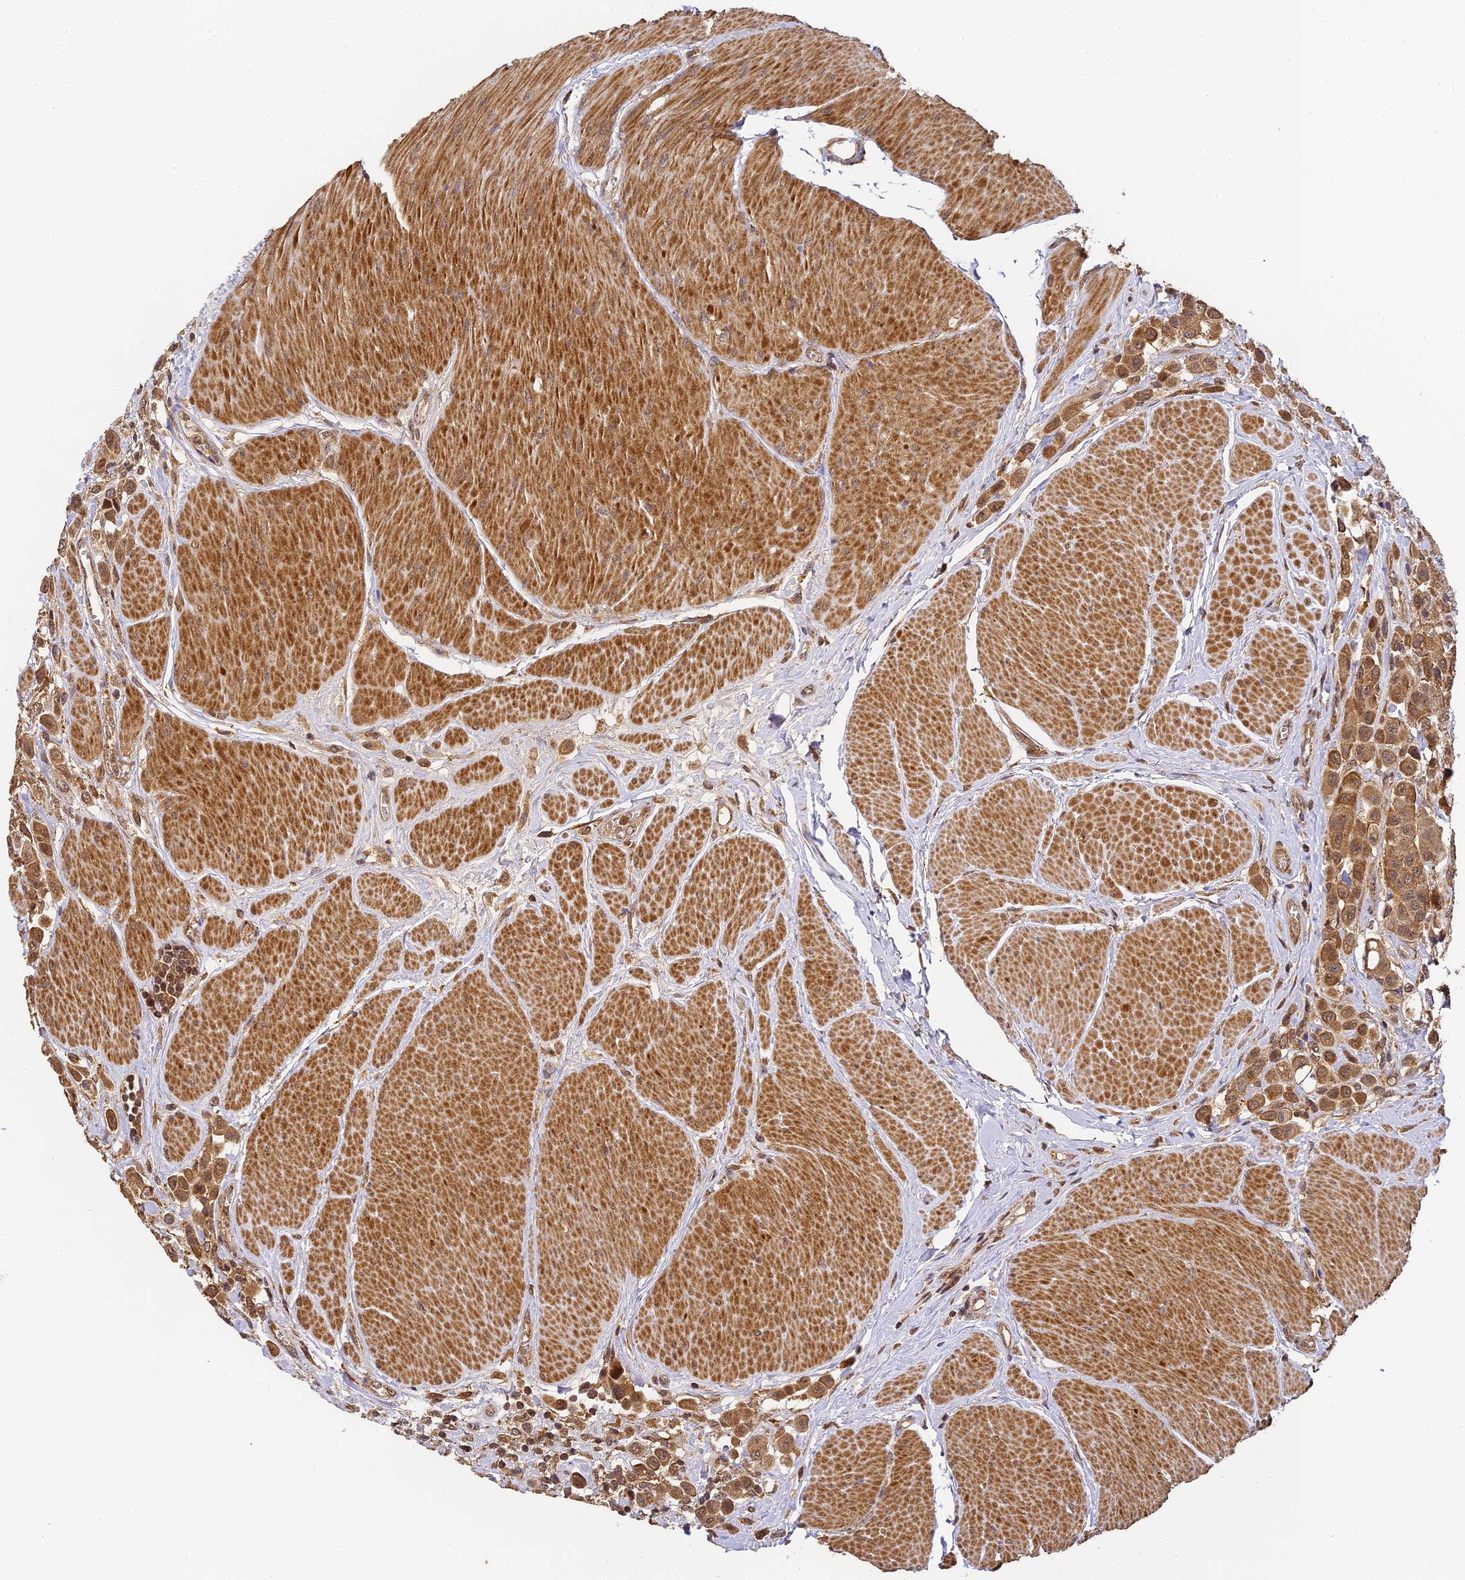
{"staining": {"intensity": "moderate", "quantity": ">75%", "location": "cytoplasmic/membranous"}, "tissue": "urothelial cancer", "cell_type": "Tumor cells", "image_type": "cancer", "snomed": [{"axis": "morphology", "description": "Urothelial carcinoma, High grade"}, {"axis": "topography", "description": "Urinary bladder"}], "caption": "Immunohistochemistry (IHC) (DAB (3,3'-diaminobenzidine)) staining of human urothelial cancer shows moderate cytoplasmic/membranous protein positivity in about >75% of tumor cells.", "gene": "ZNF443", "patient": {"sex": "male", "age": 50}}